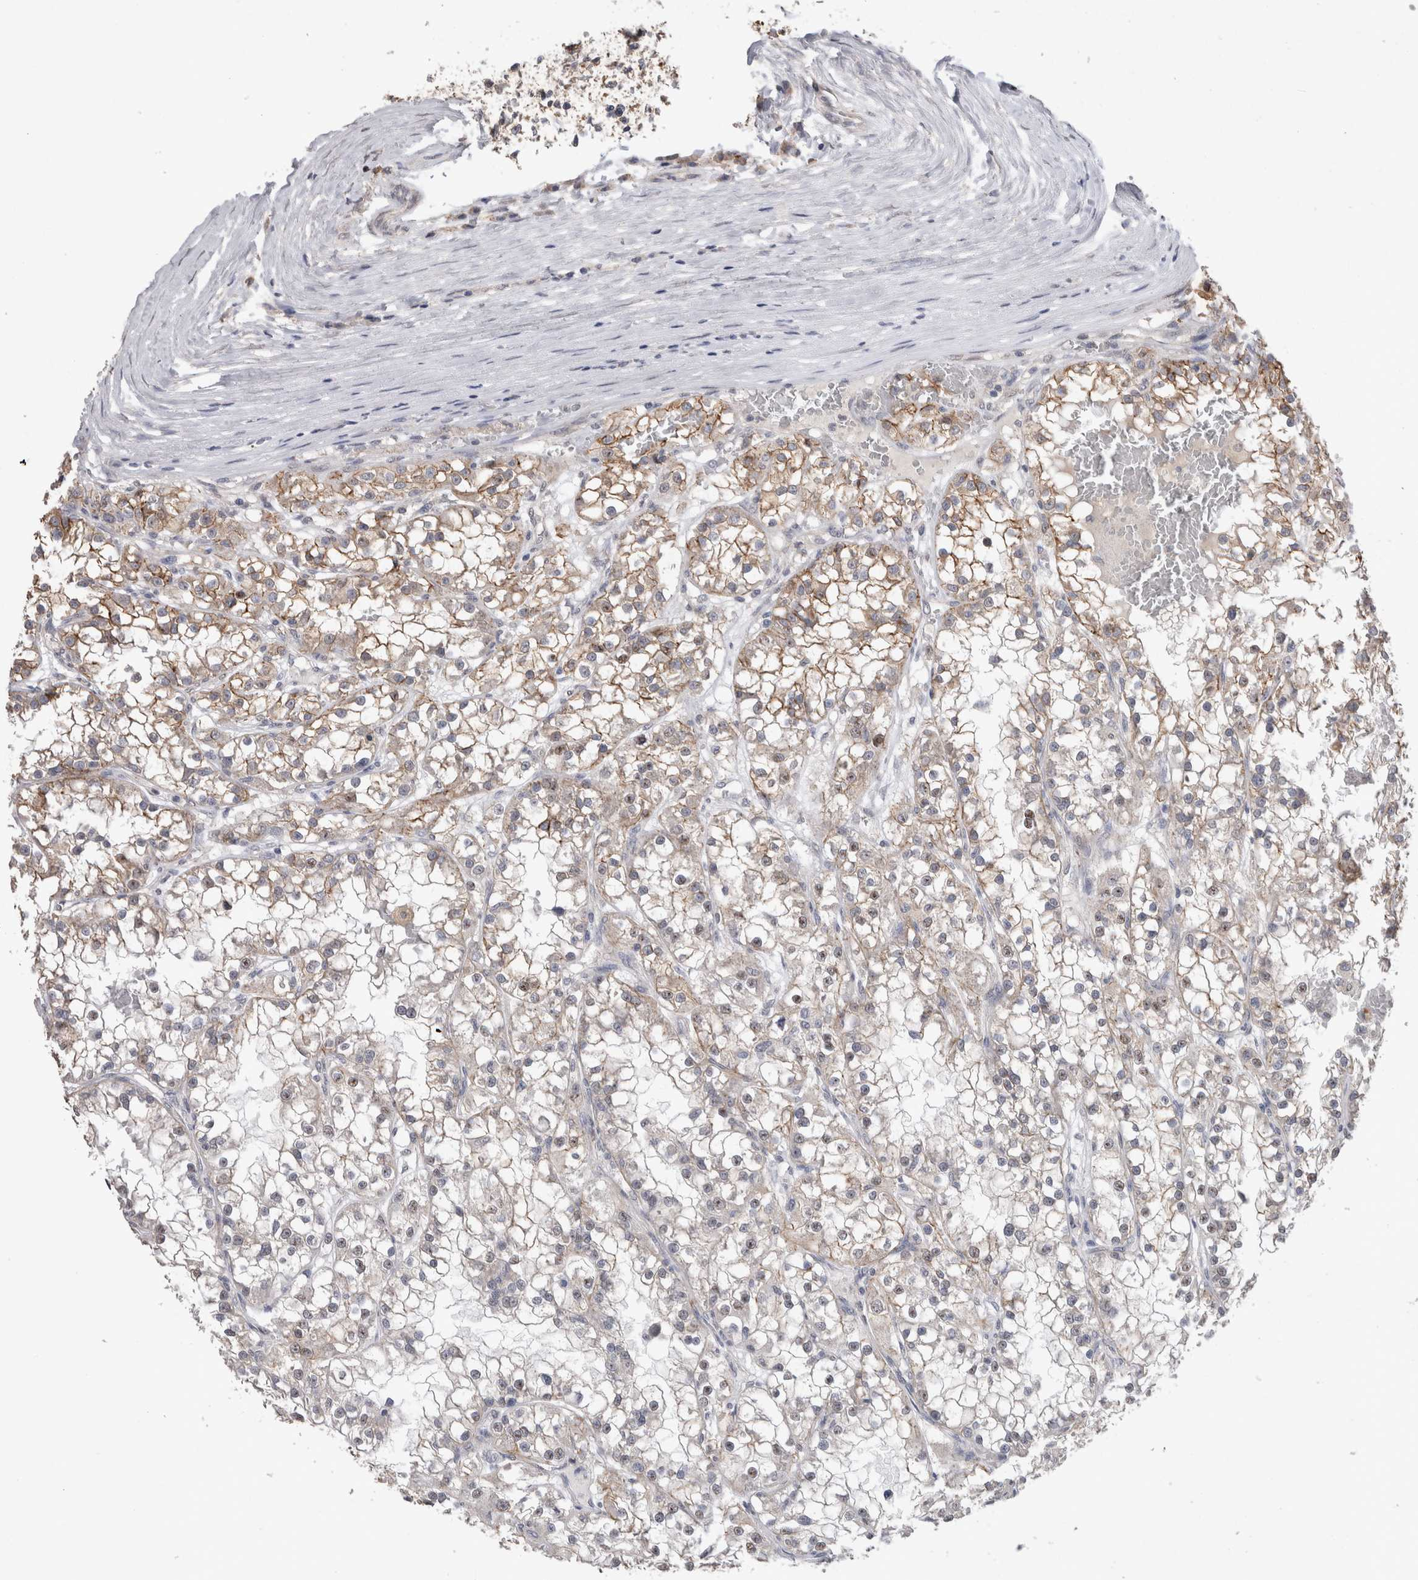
{"staining": {"intensity": "weak", "quantity": ">75%", "location": "cytoplasmic/membranous"}, "tissue": "renal cancer", "cell_type": "Tumor cells", "image_type": "cancer", "snomed": [{"axis": "morphology", "description": "Adenocarcinoma, NOS"}, {"axis": "topography", "description": "Kidney"}], "caption": "Weak cytoplasmic/membranous protein positivity is present in approximately >75% of tumor cells in renal cancer.", "gene": "CDH6", "patient": {"sex": "female", "age": 52}}